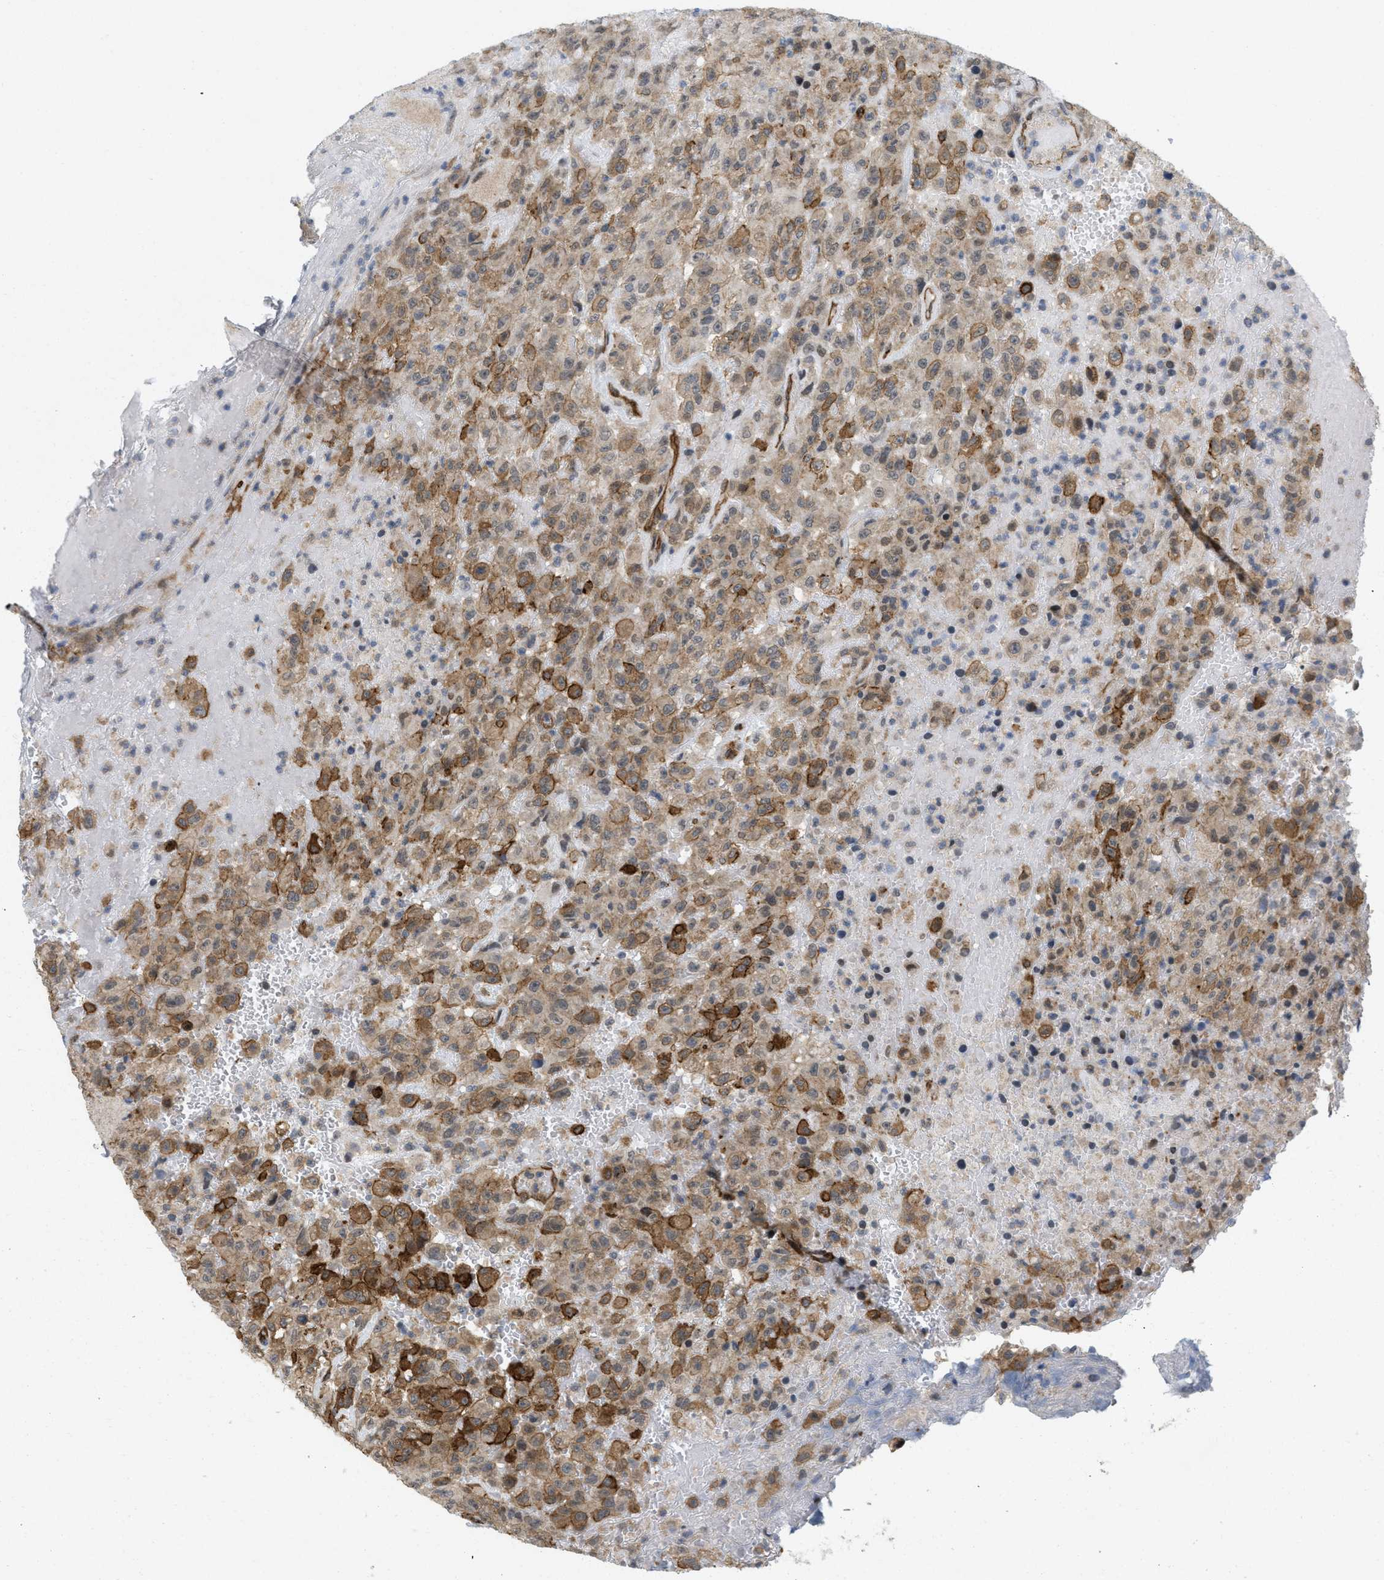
{"staining": {"intensity": "moderate", "quantity": "25%-75%", "location": "cytoplasmic/membranous"}, "tissue": "urothelial cancer", "cell_type": "Tumor cells", "image_type": "cancer", "snomed": [{"axis": "morphology", "description": "Urothelial carcinoma, High grade"}, {"axis": "topography", "description": "Urinary bladder"}], "caption": "An immunohistochemistry (IHC) micrograph of neoplastic tissue is shown. Protein staining in brown shows moderate cytoplasmic/membranous positivity in urothelial carcinoma (high-grade) within tumor cells. The protein is stained brown, and the nuclei are stained in blue (DAB IHC with brightfield microscopy, high magnification).", "gene": "PALMD", "patient": {"sex": "male", "age": 46}}